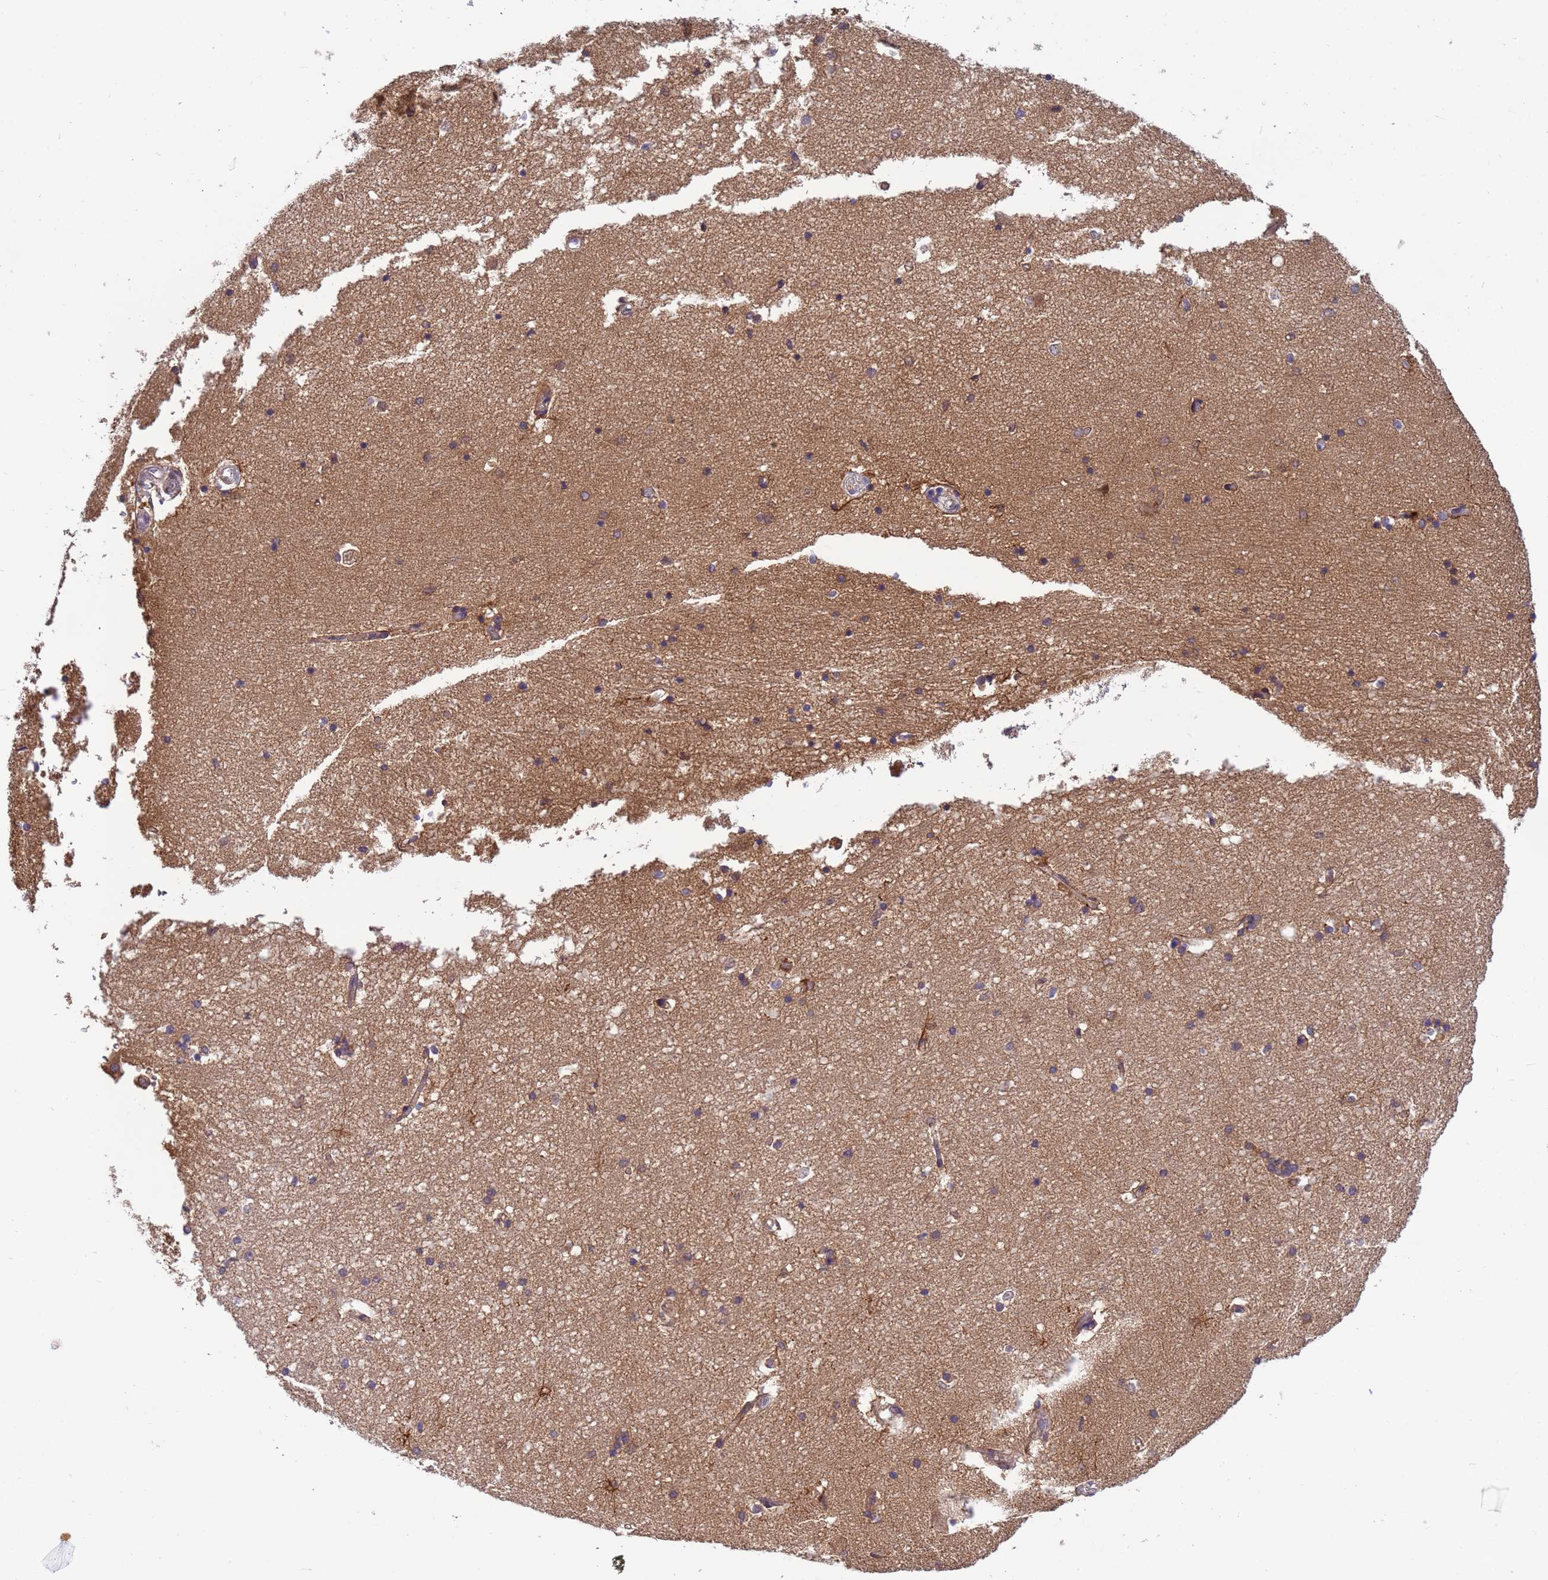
{"staining": {"intensity": "weak", "quantity": ">75%", "location": "cytoplasmic/membranous"}, "tissue": "hippocampus", "cell_type": "Glial cells", "image_type": "normal", "snomed": [{"axis": "morphology", "description": "Normal tissue, NOS"}, {"axis": "topography", "description": "Hippocampus"}], "caption": "Human hippocampus stained for a protein (brown) shows weak cytoplasmic/membranous positive expression in about >75% of glial cells.", "gene": "NPEPPS", "patient": {"sex": "male", "age": 45}}